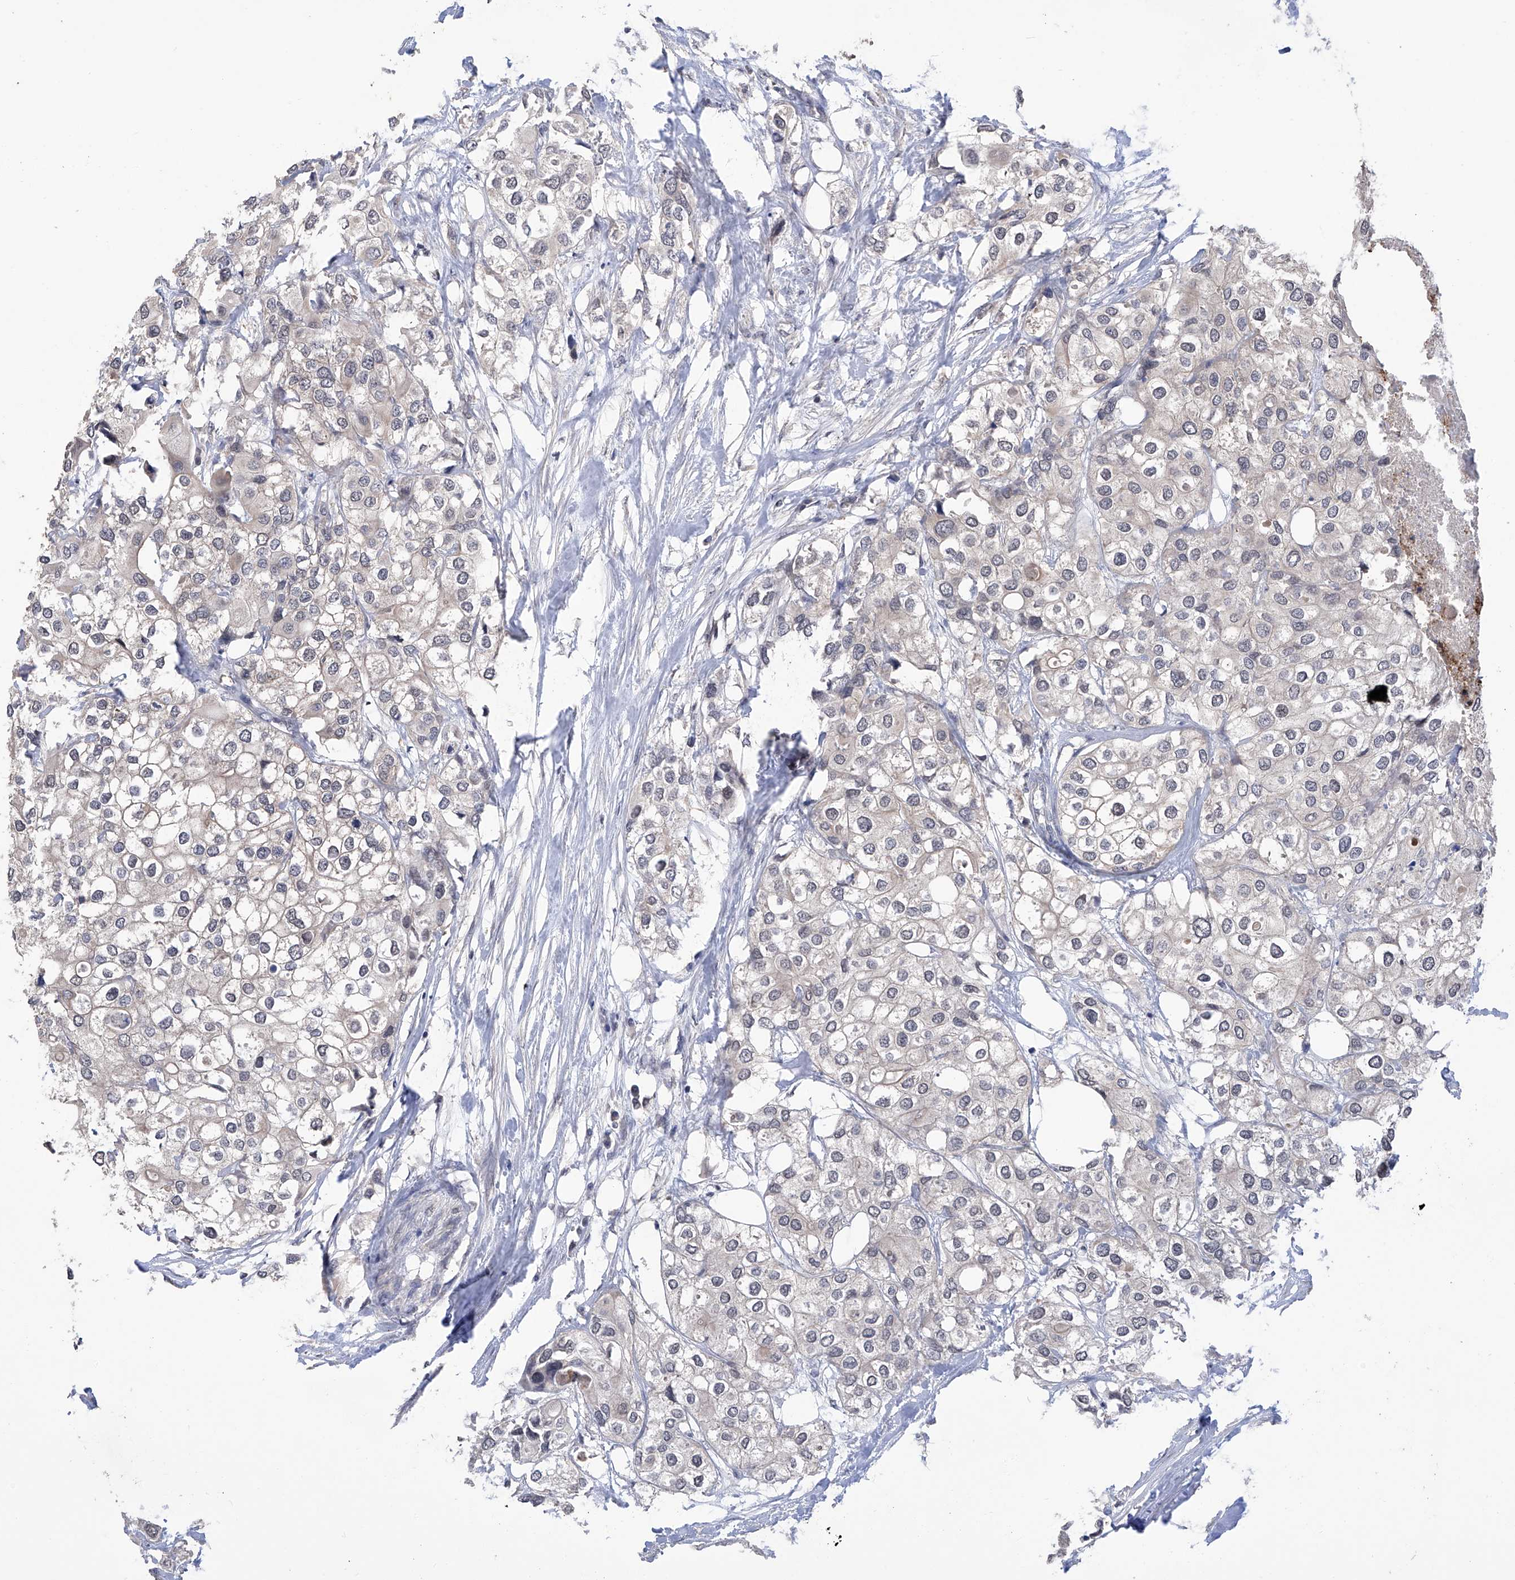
{"staining": {"intensity": "negative", "quantity": "none", "location": "none"}, "tissue": "urothelial cancer", "cell_type": "Tumor cells", "image_type": "cancer", "snomed": [{"axis": "morphology", "description": "Urothelial carcinoma, High grade"}, {"axis": "topography", "description": "Urinary bladder"}], "caption": "Immunohistochemistry photomicrograph of neoplastic tissue: high-grade urothelial carcinoma stained with DAB demonstrates no significant protein expression in tumor cells.", "gene": "LYSMD4", "patient": {"sex": "male", "age": 64}}